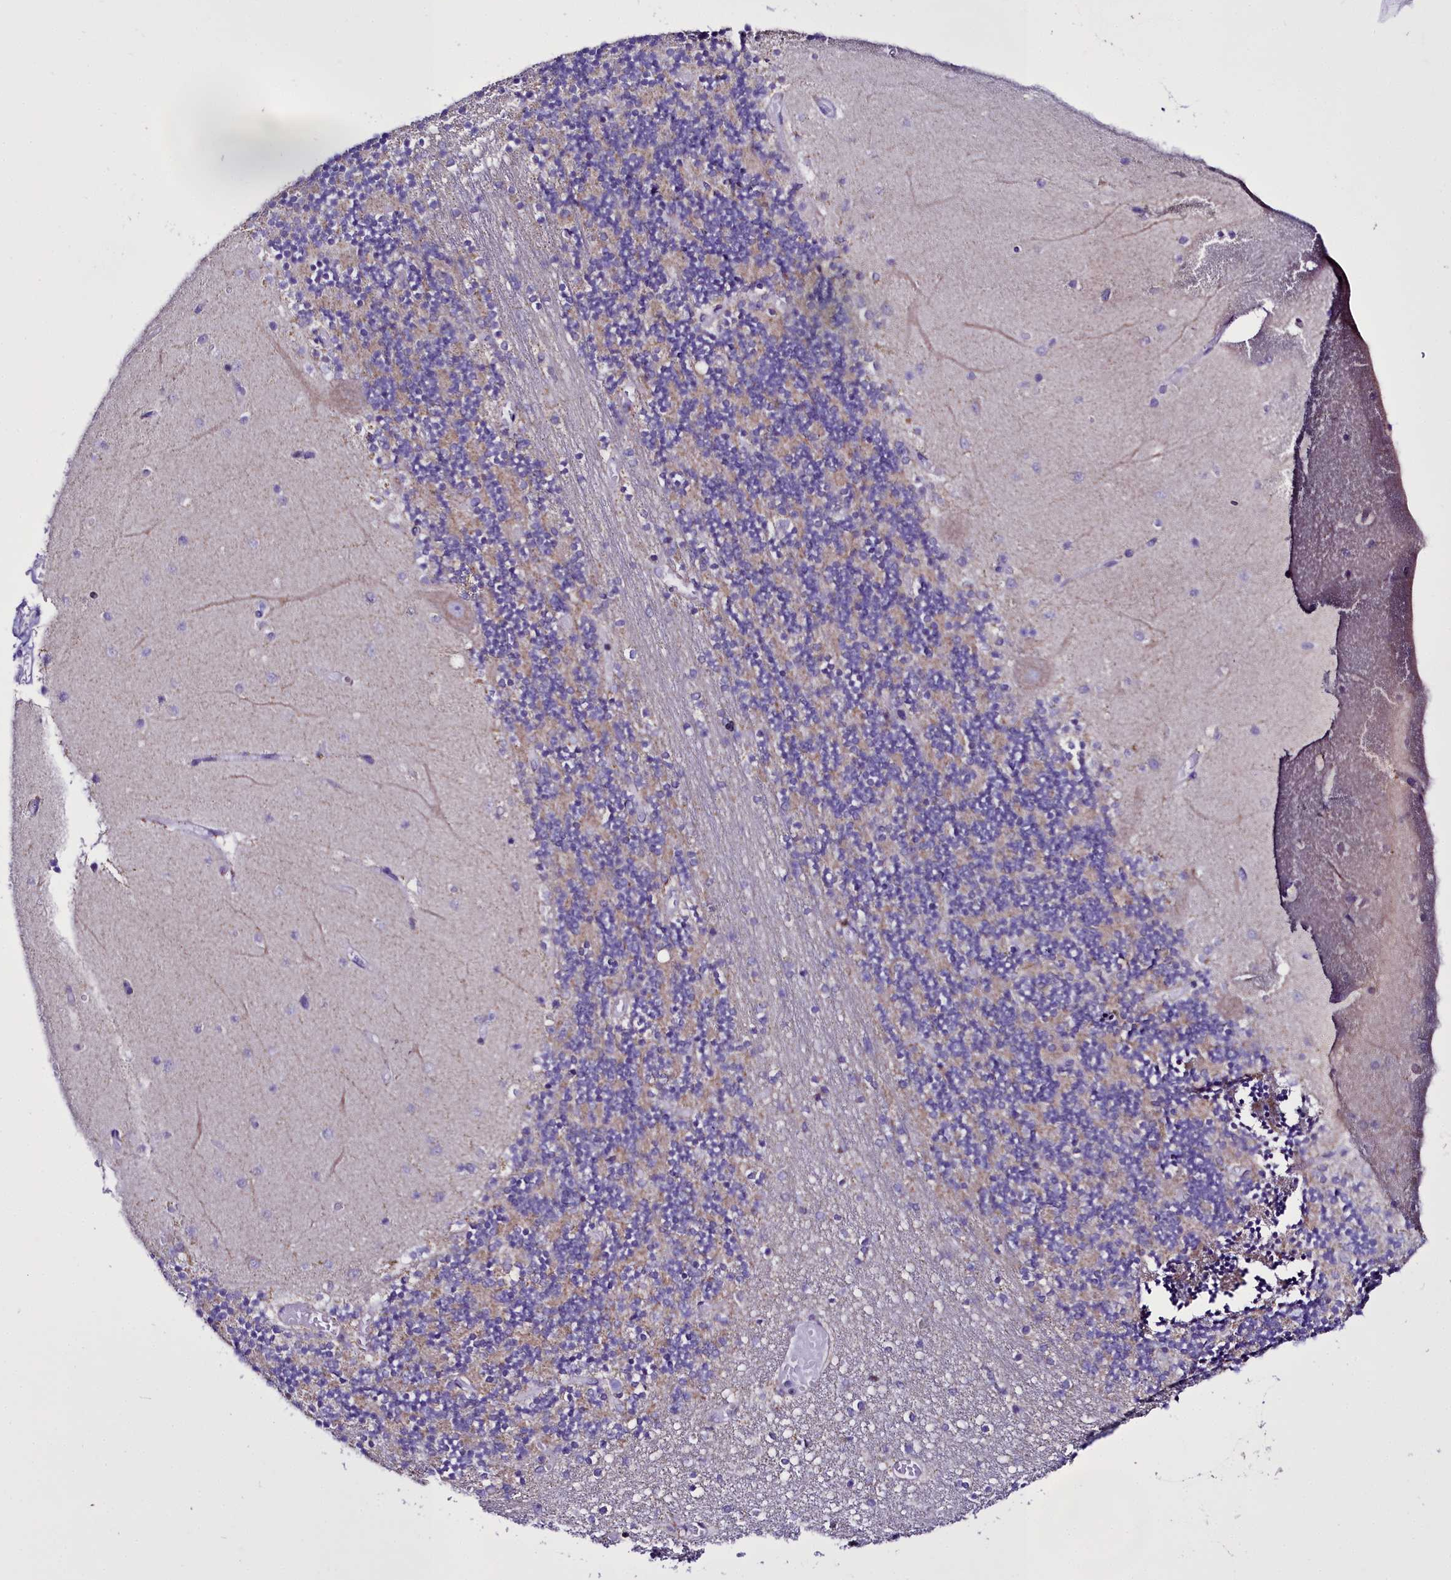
{"staining": {"intensity": "moderate", "quantity": "<25%", "location": "cytoplasmic/membranous"}, "tissue": "cerebellum", "cell_type": "Cells in granular layer", "image_type": "normal", "snomed": [{"axis": "morphology", "description": "Normal tissue, NOS"}, {"axis": "topography", "description": "Cerebellum"}], "caption": "Immunohistochemical staining of normal human cerebellum exhibits moderate cytoplasmic/membranous protein staining in approximately <25% of cells in granular layer. (IHC, brightfield microscopy, high magnification).", "gene": "WDFY3", "patient": {"sex": "female", "age": 28}}